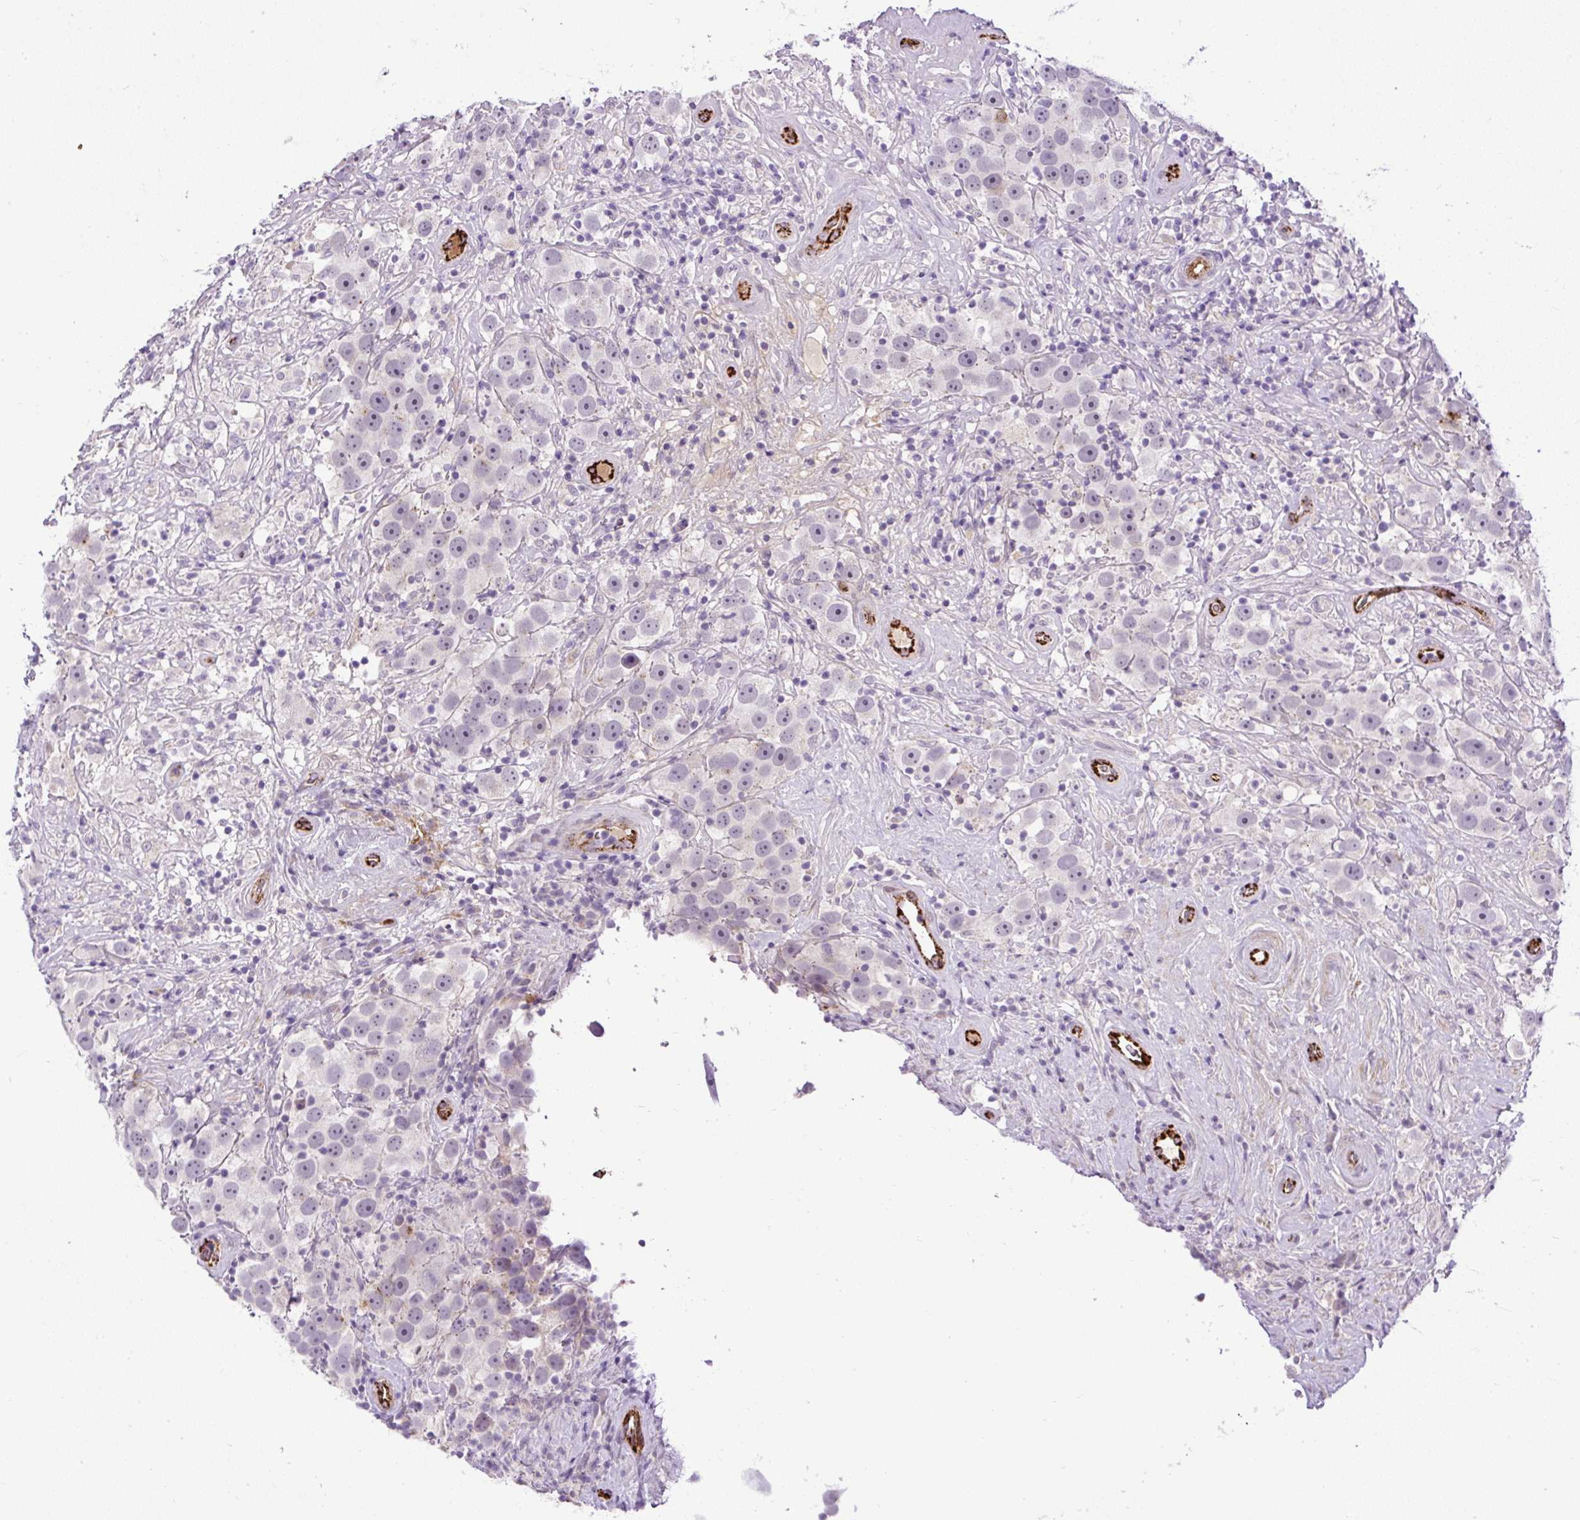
{"staining": {"intensity": "negative", "quantity": "none", "location": "none"}, "tissue": "testis cancer", "cell_type": "Tumor cells", "image_type": "cancer", "snomed": [{"axis": "morphology", "description": "Seminoma, NOS"}, {"axis": "topography", "description": "Testis"}], "caption": "This is an IHC histopathology image of human testis cancer (seminoma). There is no positivity in tumor cells.", "gene": "LEFTY2", "patient": {"sex": "male", "age": 49}}